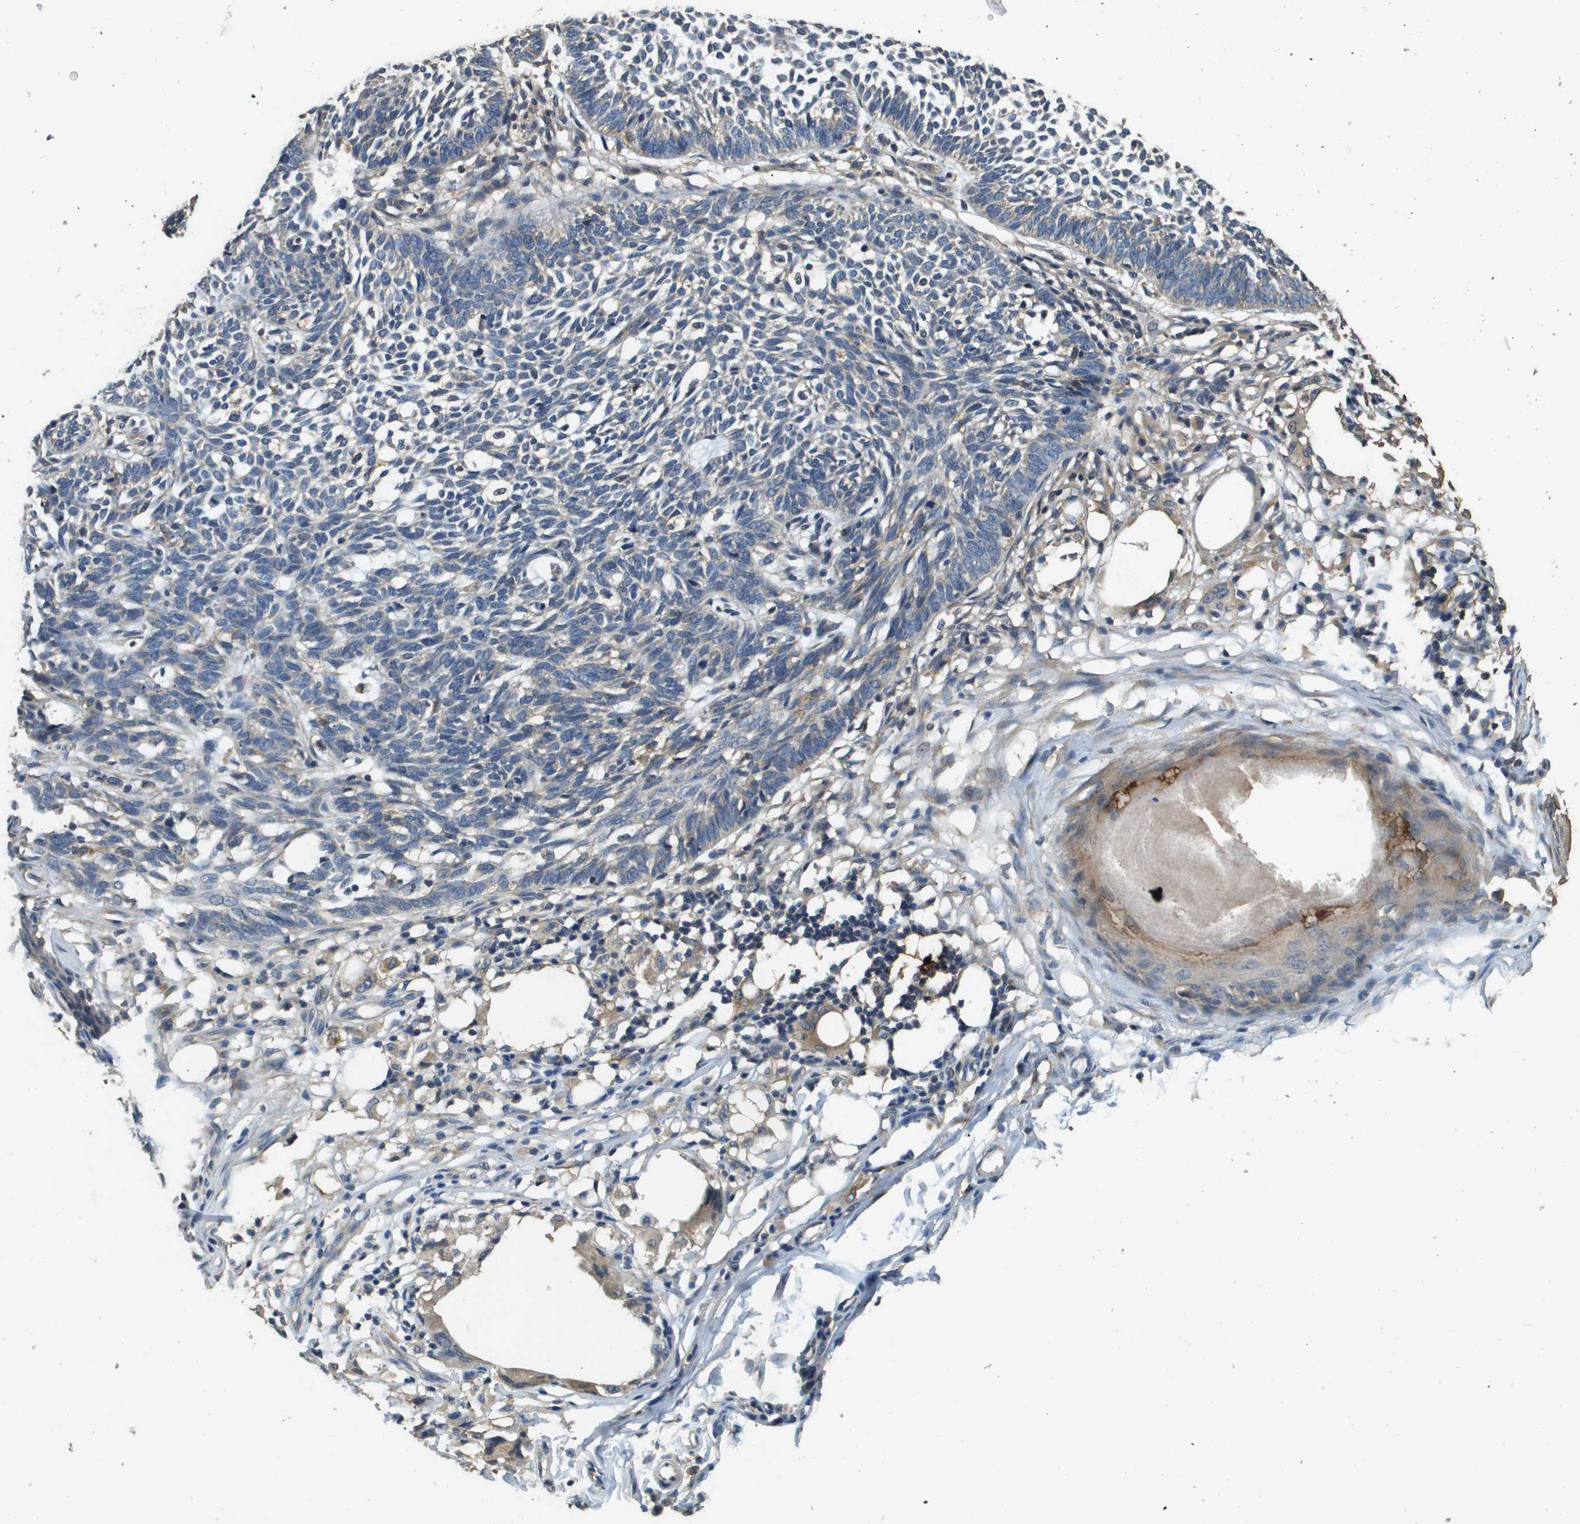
{"staining": {"intensity": "negative", "quantity": "none", "location": "none"}, "tissue": "skin cancer", "cell_type": "Tumor cells", "image_type": "cancer", "snomed": [{"axis": "morphology", "description": "Normal tissue, NOS"}, {"axis": "morphology", "description": "Basal cell carcinoma"}, {"axis": "topography", "description": "Skin"}], "caption": "This is an IHC image of basal cell carcinoma (skin). There is no positivity in tumor cells.", "gene": "RAB6B", "patient": {"sex": "male", "age": 87}}